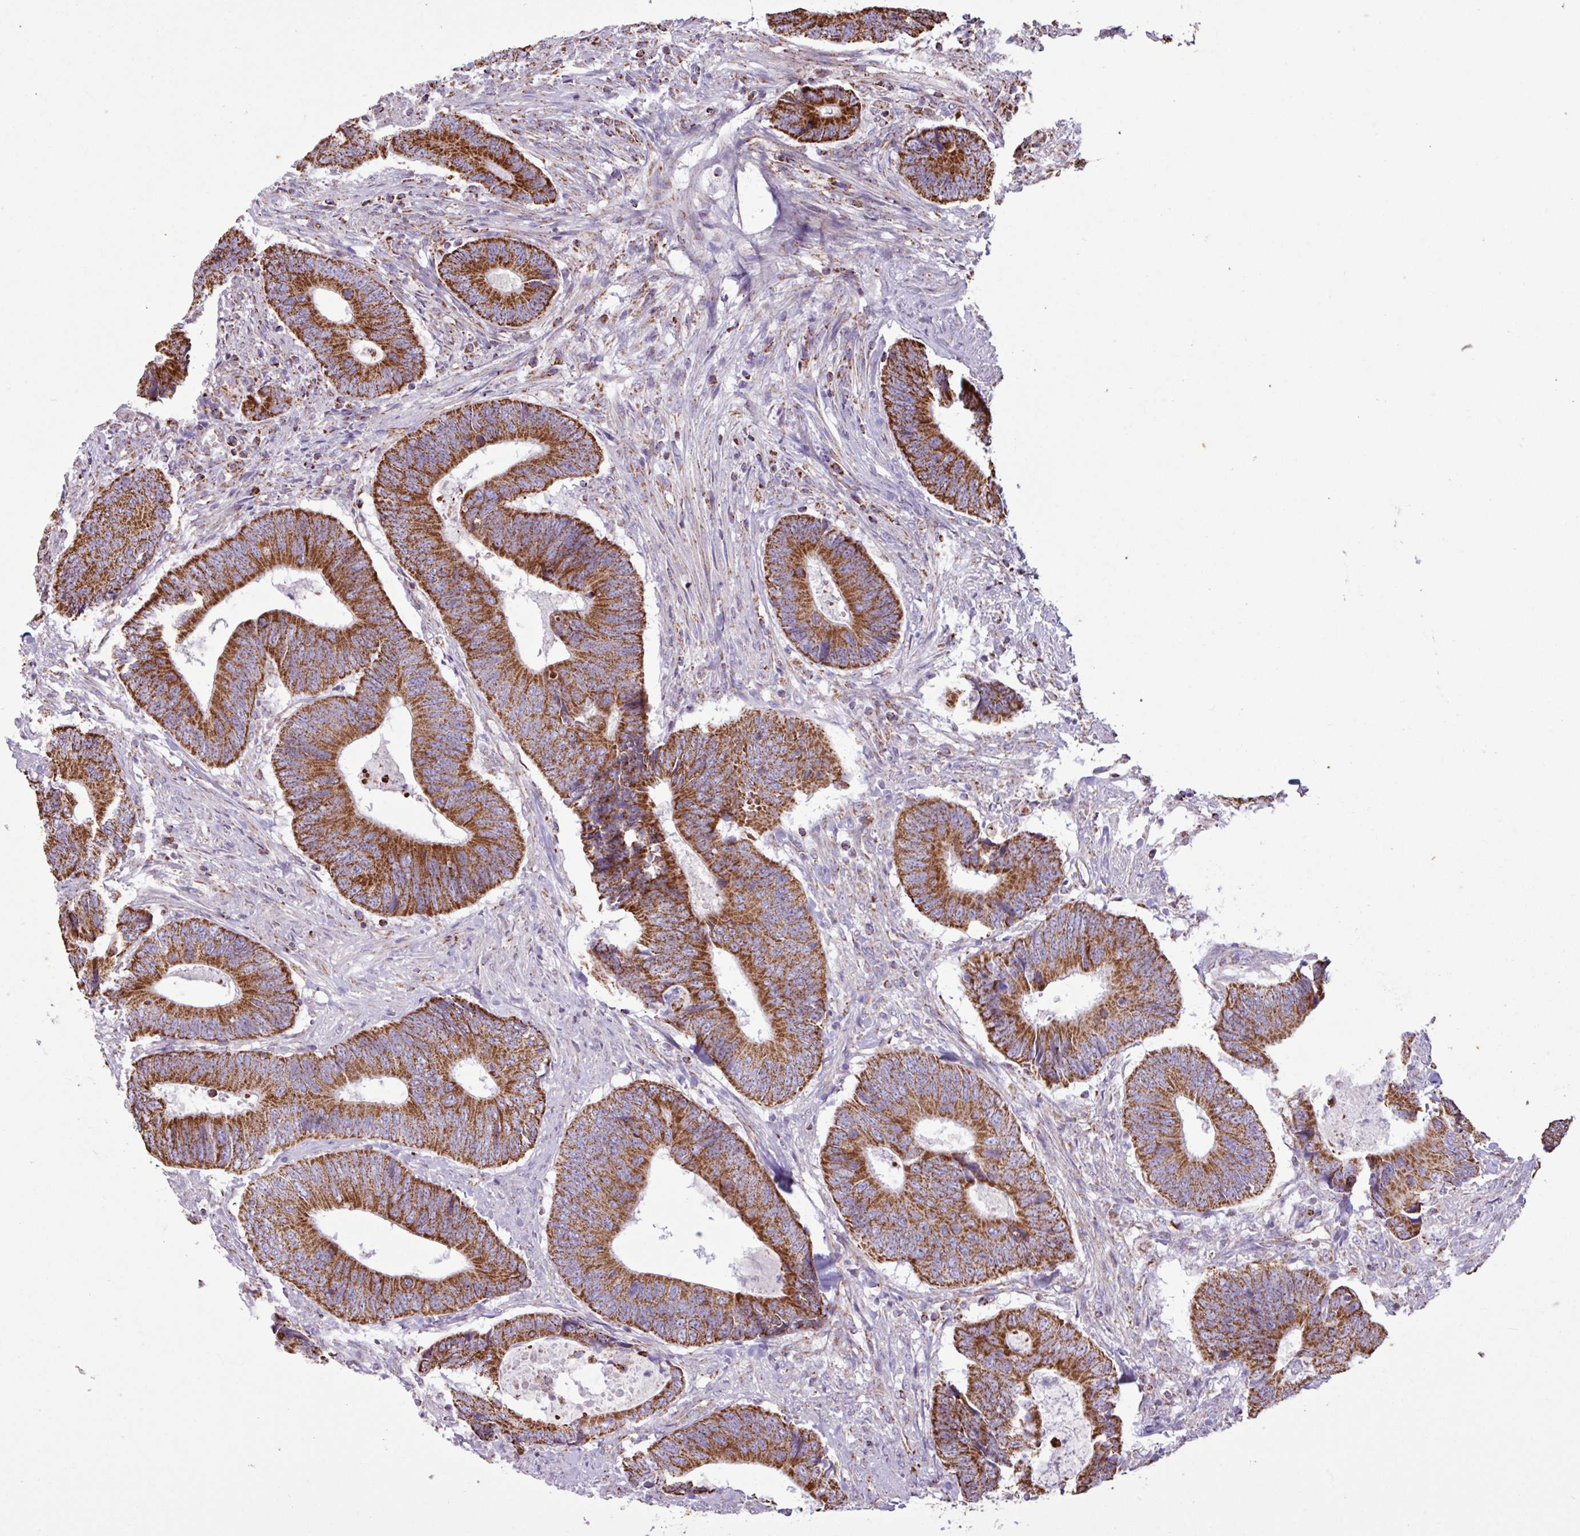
{"staining": {"intensity": "strong", "quantity": ">75%", "location": "cytoplasmic/membranous"}, "tissue": "colorectal cancer", "cell_type": "Tumor cells", "image_type": "cancer", "snomed": [{"axis": "morphology", "description": "Adenocarcinoma, NOS"}, {"axis": "topography", "description": "Colon"}], "caption": "Protein staining exhibits strong cytoplasmic/membranous staining in approximately >75% of tumor cells in colorectal cancer.", "gene": "RTL3", "patient": {"sex": "male", "age": 87}}